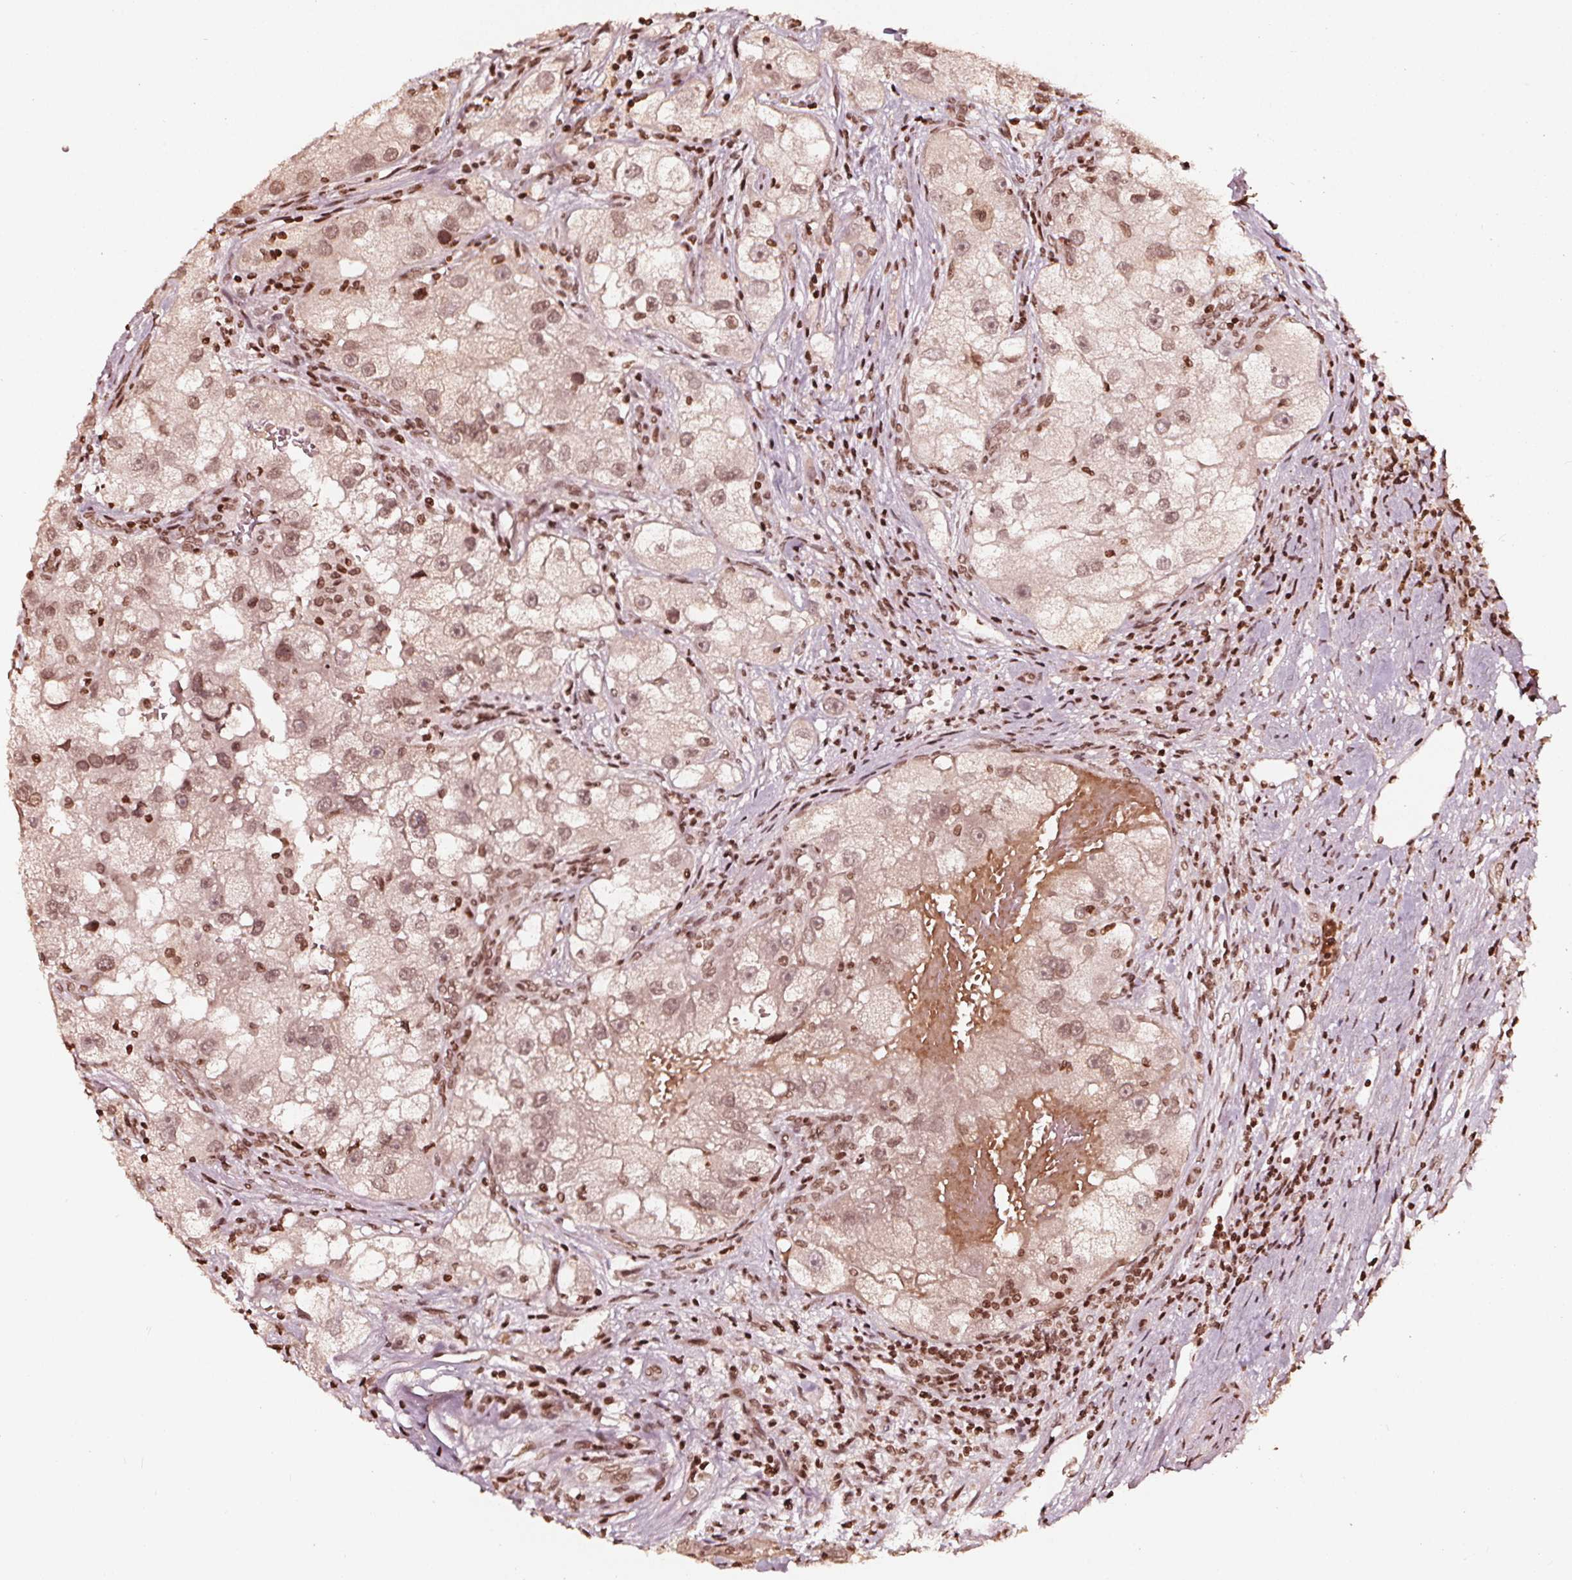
{"staining": {"intensity": "weak", "quantity": ">75%", "location": "nuclear"}, "tissue": "renal cancer", "cell_type": "Tumor cells", "image_type": "cancer", "snomed": [{"axis": "morphology", "description": "Adenocarcinoma, NOS"}, {"axis": "topography", "description": "Kidney"}], "caption": "Adenocarcinoma (renal) tissue shows weak nuclear positivity in about >75% of tumor cells", "gene": "H3C14", "patient": {"sex": "male", "age": 63}}